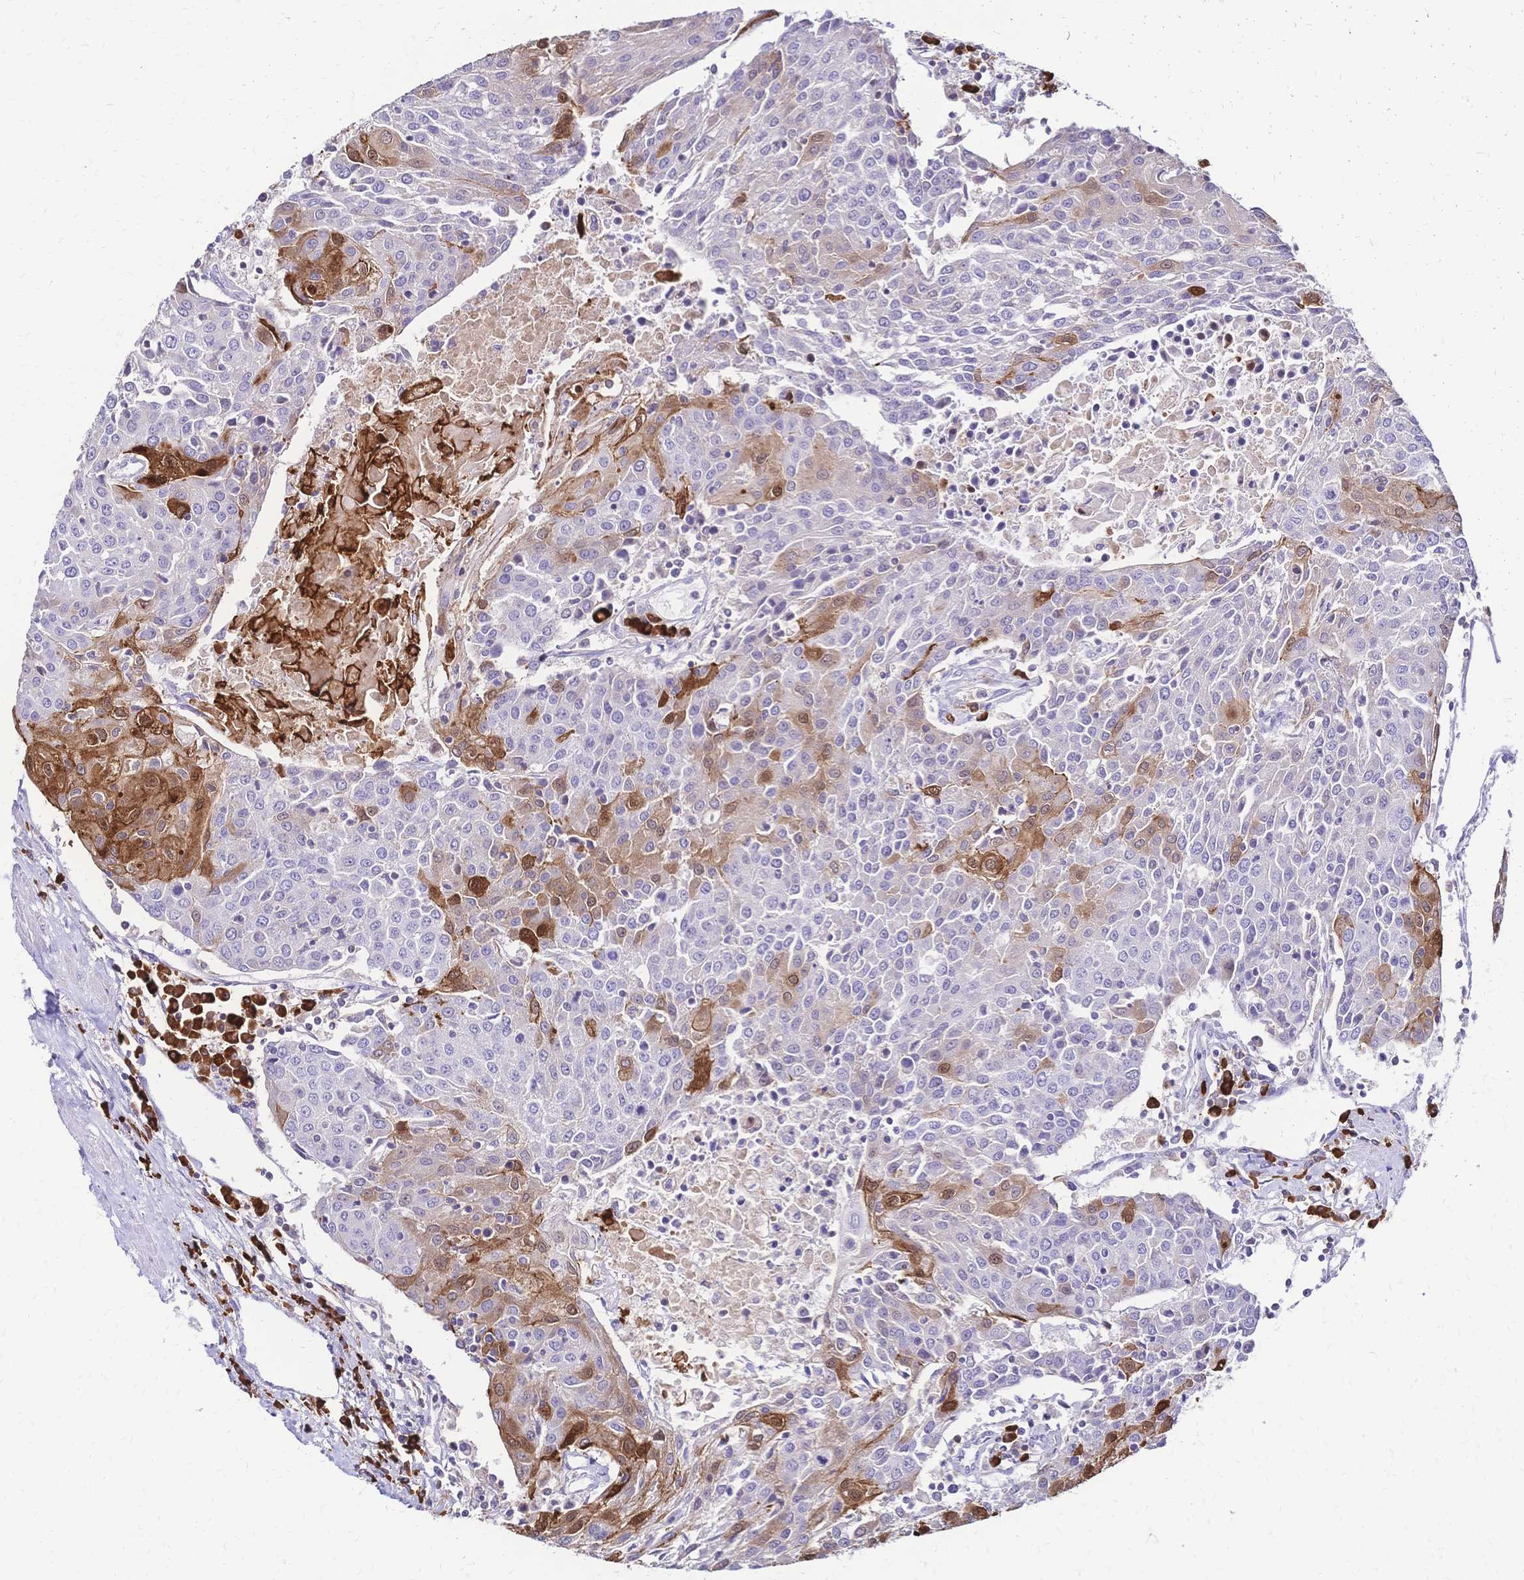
{"staining": {"intensity": "moderate", "quantity": "<25%", "location": "cytoplasmic/membranous"}, "tissue": "urothelial cancer", "cell_type": "Tumor cells", "image_type": "cancer", "snomed": [{"axis": "morphology", "description": "Urothelial carcinoma, High grade"}, {"axis": "topography", "description": "Urinary bladder"}], "caption": "Protein positivity by immunohistochemistry exhibits moderate cytoplasmic/membranous positivity in about <25% of tumor cells in urothelial carcinoma (high-grade).", "gene": "IL2RA", "patient": {"sex": "female", "age": 85}}